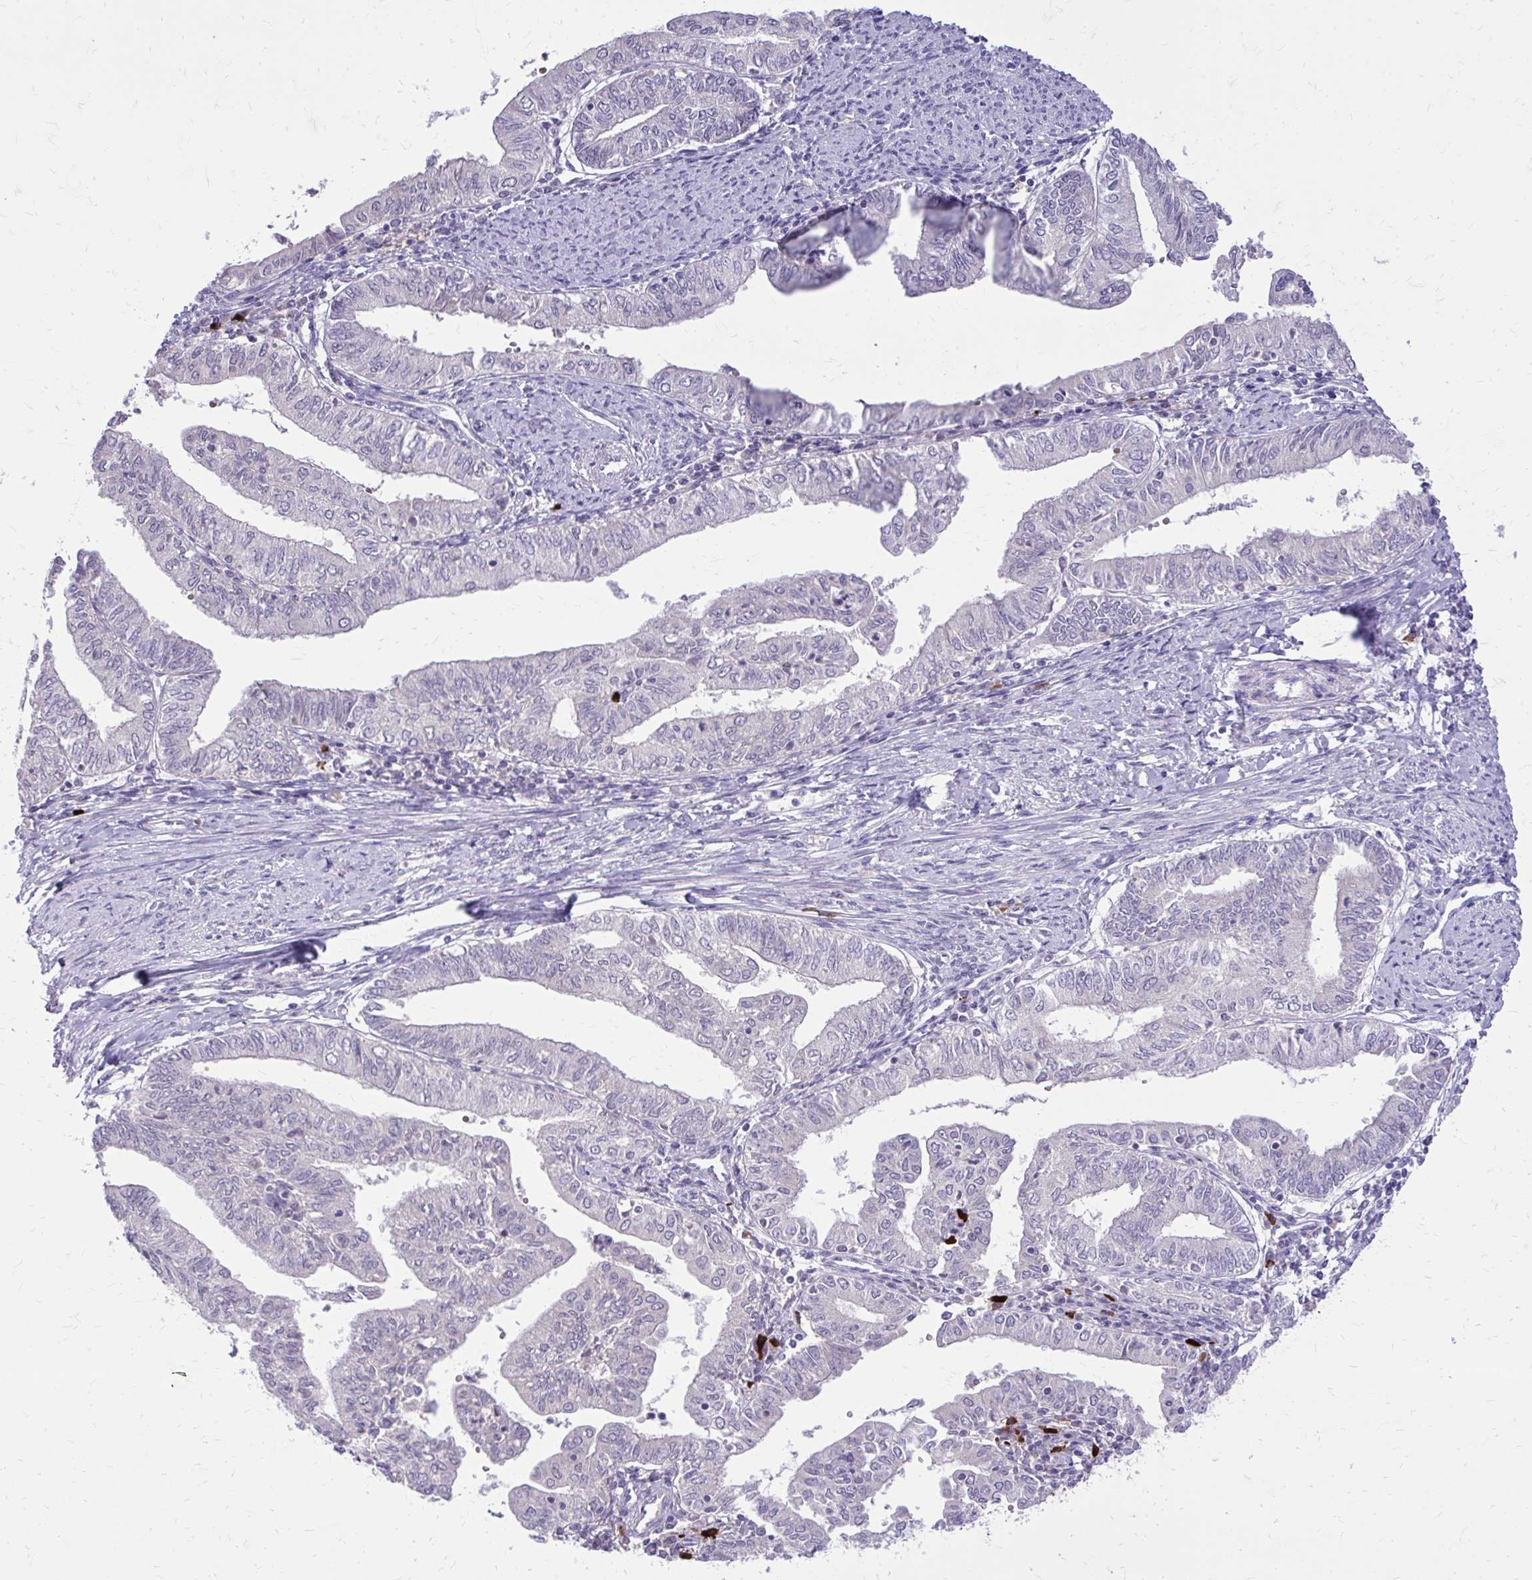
{"staining": {"intensity": "negative", "quantity": "none", "location": "none"}, "tissue": "endometrial cancer", "cell_type": "Tumor cells", "image_type": "cancer", "snomed": [{"axis": "morphology", "description": "Adenocarcinoma, NOS"}, {"axis": "topography", "description": "Endometrium"}], "caption": "A photomicrograph of human endometrial adenocarcinoma is negative for staining in tumor cells.", "gene": "DPY19L1", "patient": {"sex": "female", "age": 66}}